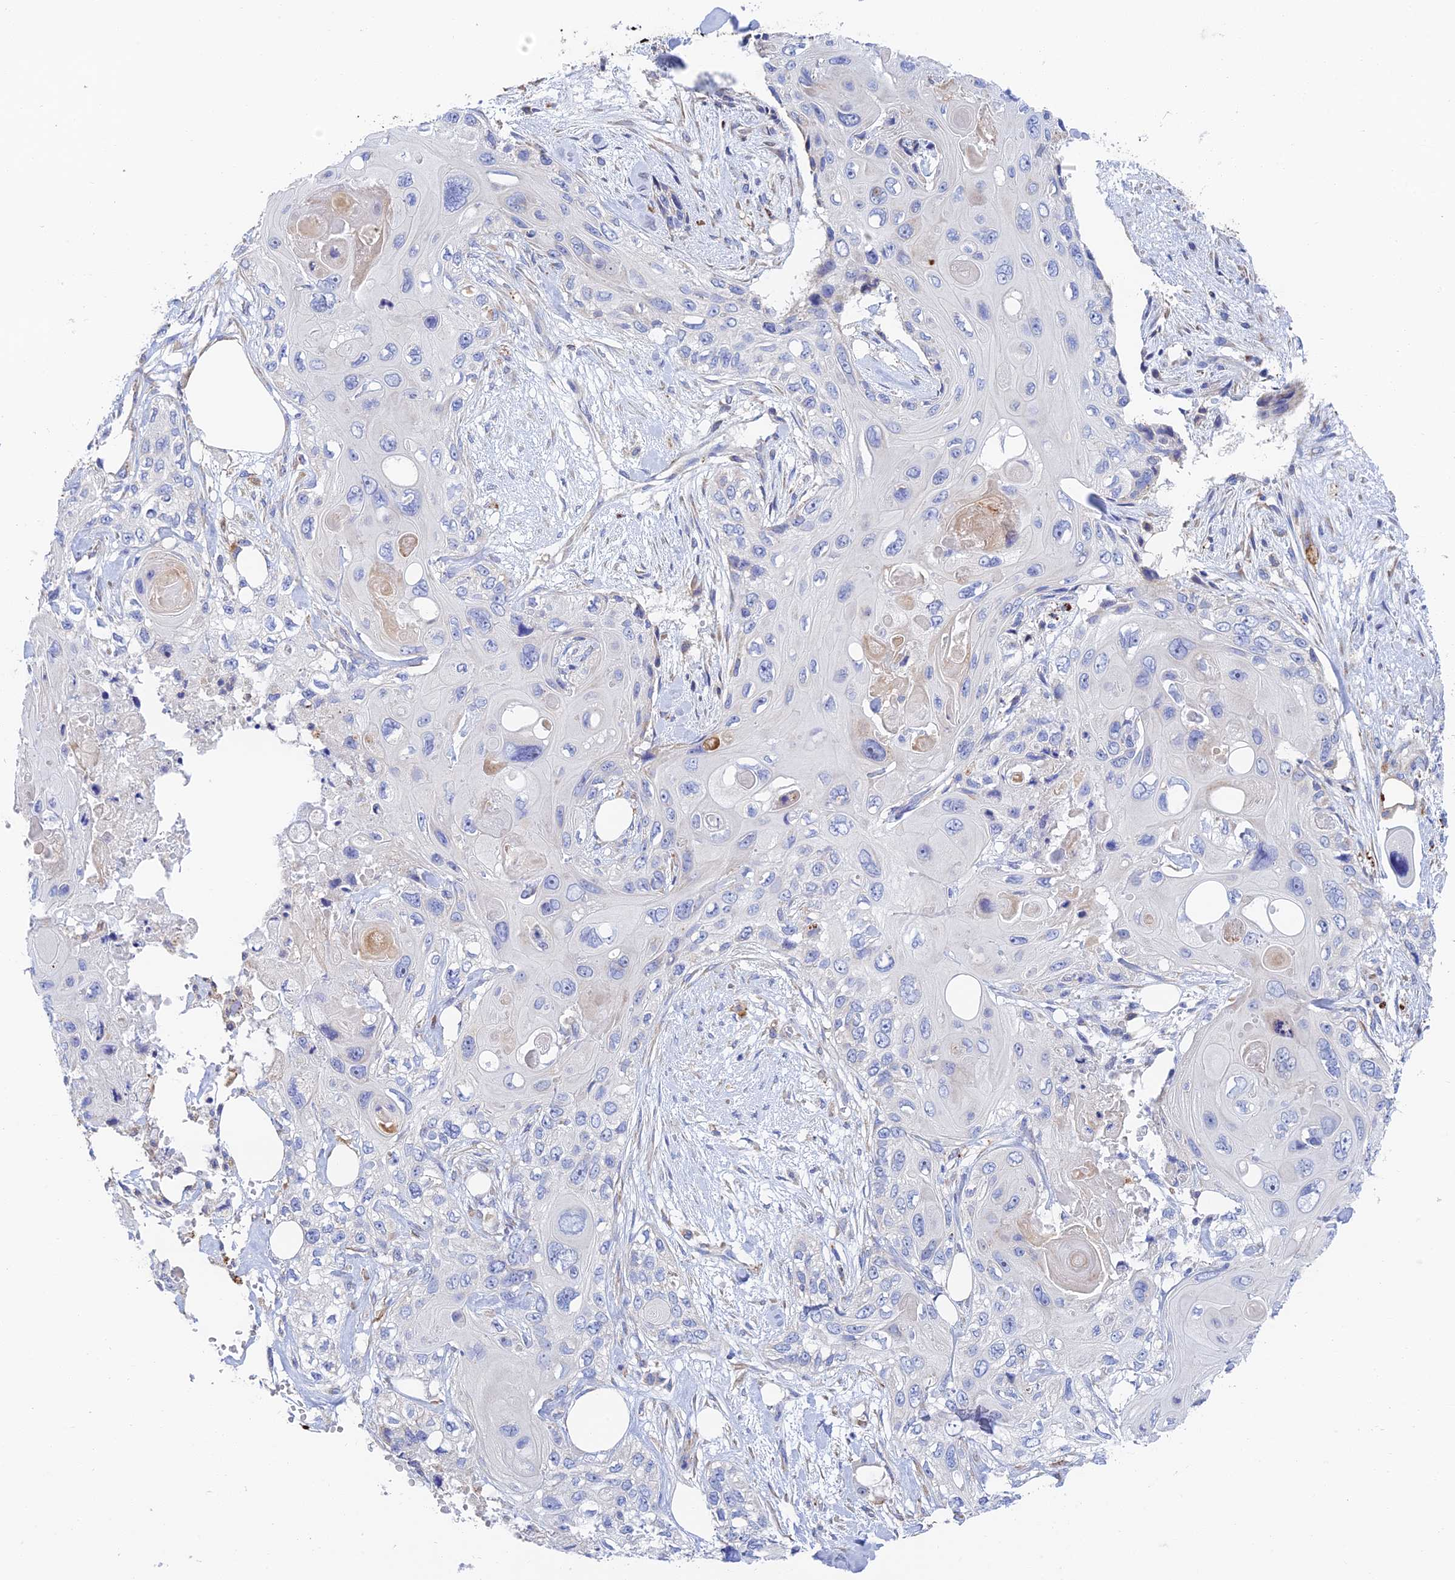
{"staining": {"intensity": "negative", "quantity": "none", "location": "none"}, "tissue": "skin cancer", "cell_type": "Tumor cells", "image_type": "cancer", "snomed": [{"axis": "morphology", "description": "Normal tissue, NOS"}, {"axis": "morphology", "description": "Squamous cell carcinoma, NOS"}, {"axis": "topography", "description": "Skin"}], "caption": "Immunohistochemistry (IHC) photomicrograph of neoplastic tissue: skin squamous cell carcinoma stained with DAB (3,3'-diaminobenzidine) reveals no significant protein staining in tumor cells.", "gene": "RPGRIP1L", "patient": {"sex": "male", "age": 72}}